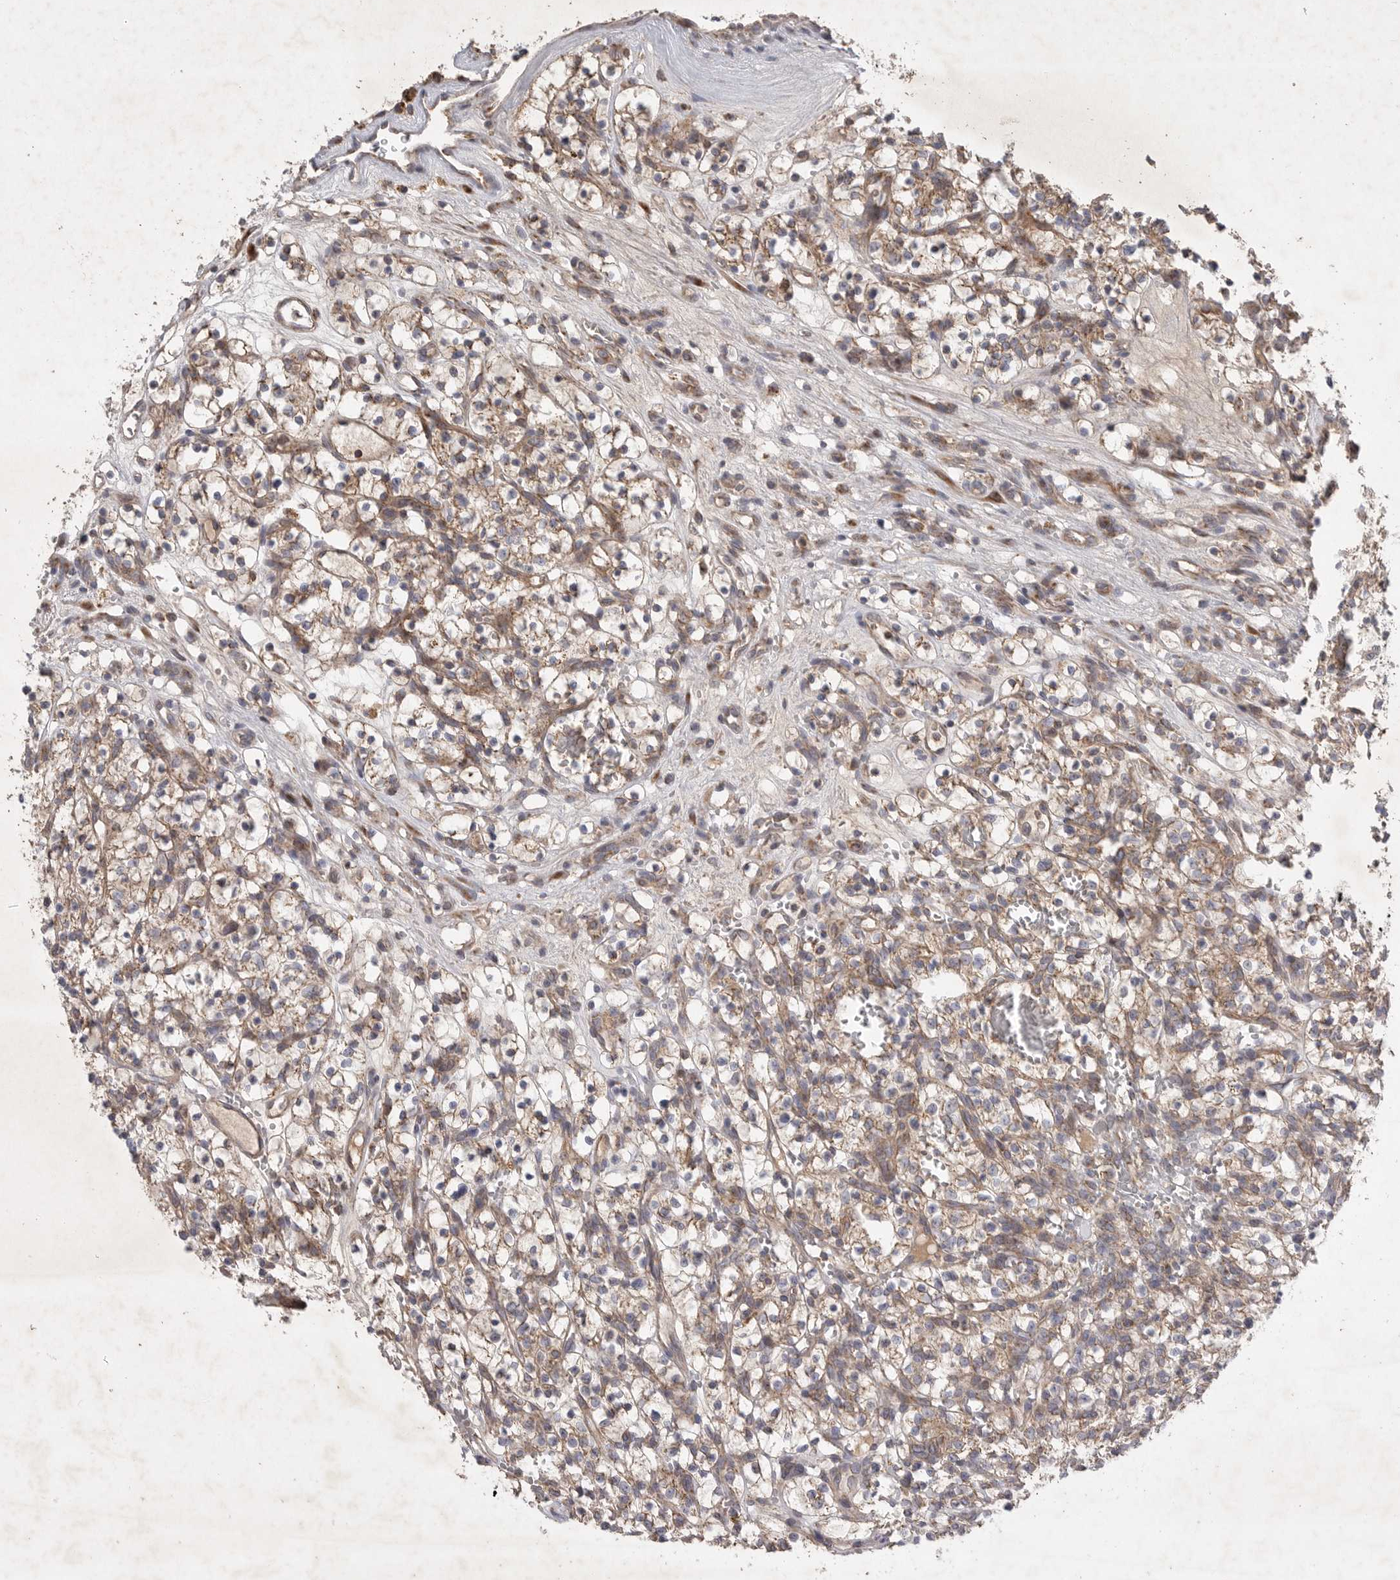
{"staining": {"intensity": "moderate", "quantity": ">75%", "location": "cytoplasmic/membranous"}, "tissue": "renal cancer", "cell_type": "Tumor cells", "image_type": "cancer", "snomed": [{"axis": "morphology", "description": "Adenocarcinoma, NOS"}, {"axis": "topography", "description": "Kidney"}], "caption": "This photomicrograph exhibits adenocarcinoma (renal) stained with immunohistochemistry to label a protein in brown. The cytoplasmic/membranous of tumor cells show moderate positivity for the protein. Nuclei are counter-stained blue.", "gene": "KIF21B", "patient": {"sex": "female", "age": 57}}